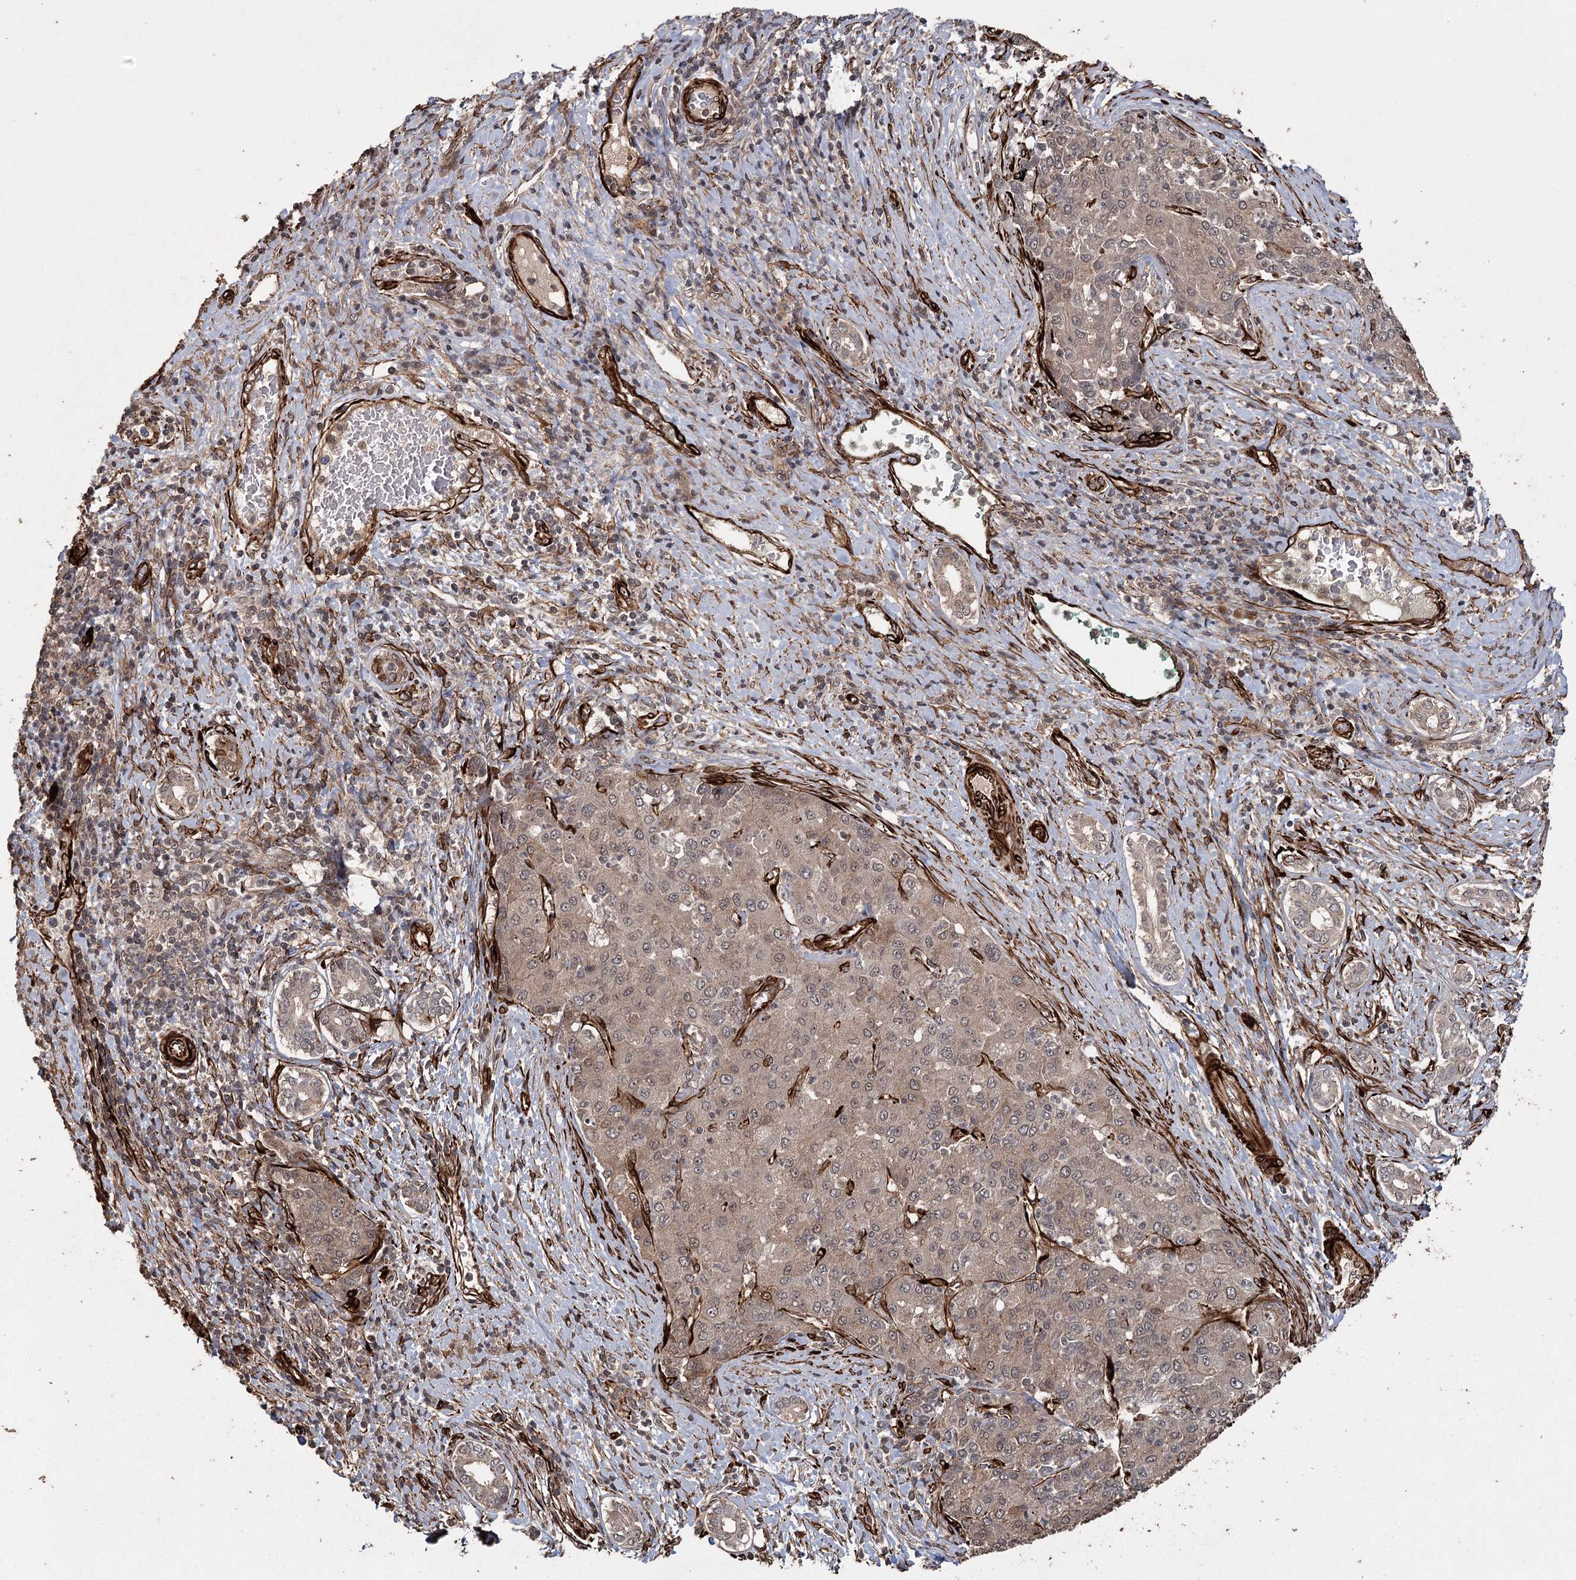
{"staining": {"intensity": "weak", "quantity": ">75%", "location": "cytoplasmic/membranous"}, "tissue": "liver cancer", "cell_type": "Tumor cells", "image_type": "cancer", "snomed": [{"axis": "morphology", "description": "Carcinoma, Hepatocellular, NOS"}, {"axis": "topography", "description": "Liver"}], "caption": "DAB immunohistochemical staining of human hepatocellular carcinoma (liver) exhibits weak cytoplasmic/membranous protein expression in about >75% of tumor cells. The protein is stained brown, and the nuclei are stained in blue (DAB IHC with brightfield microscopy, high magnification).", "gene": "RPAP3", "patient": {"sex": "male", "age": 65}}